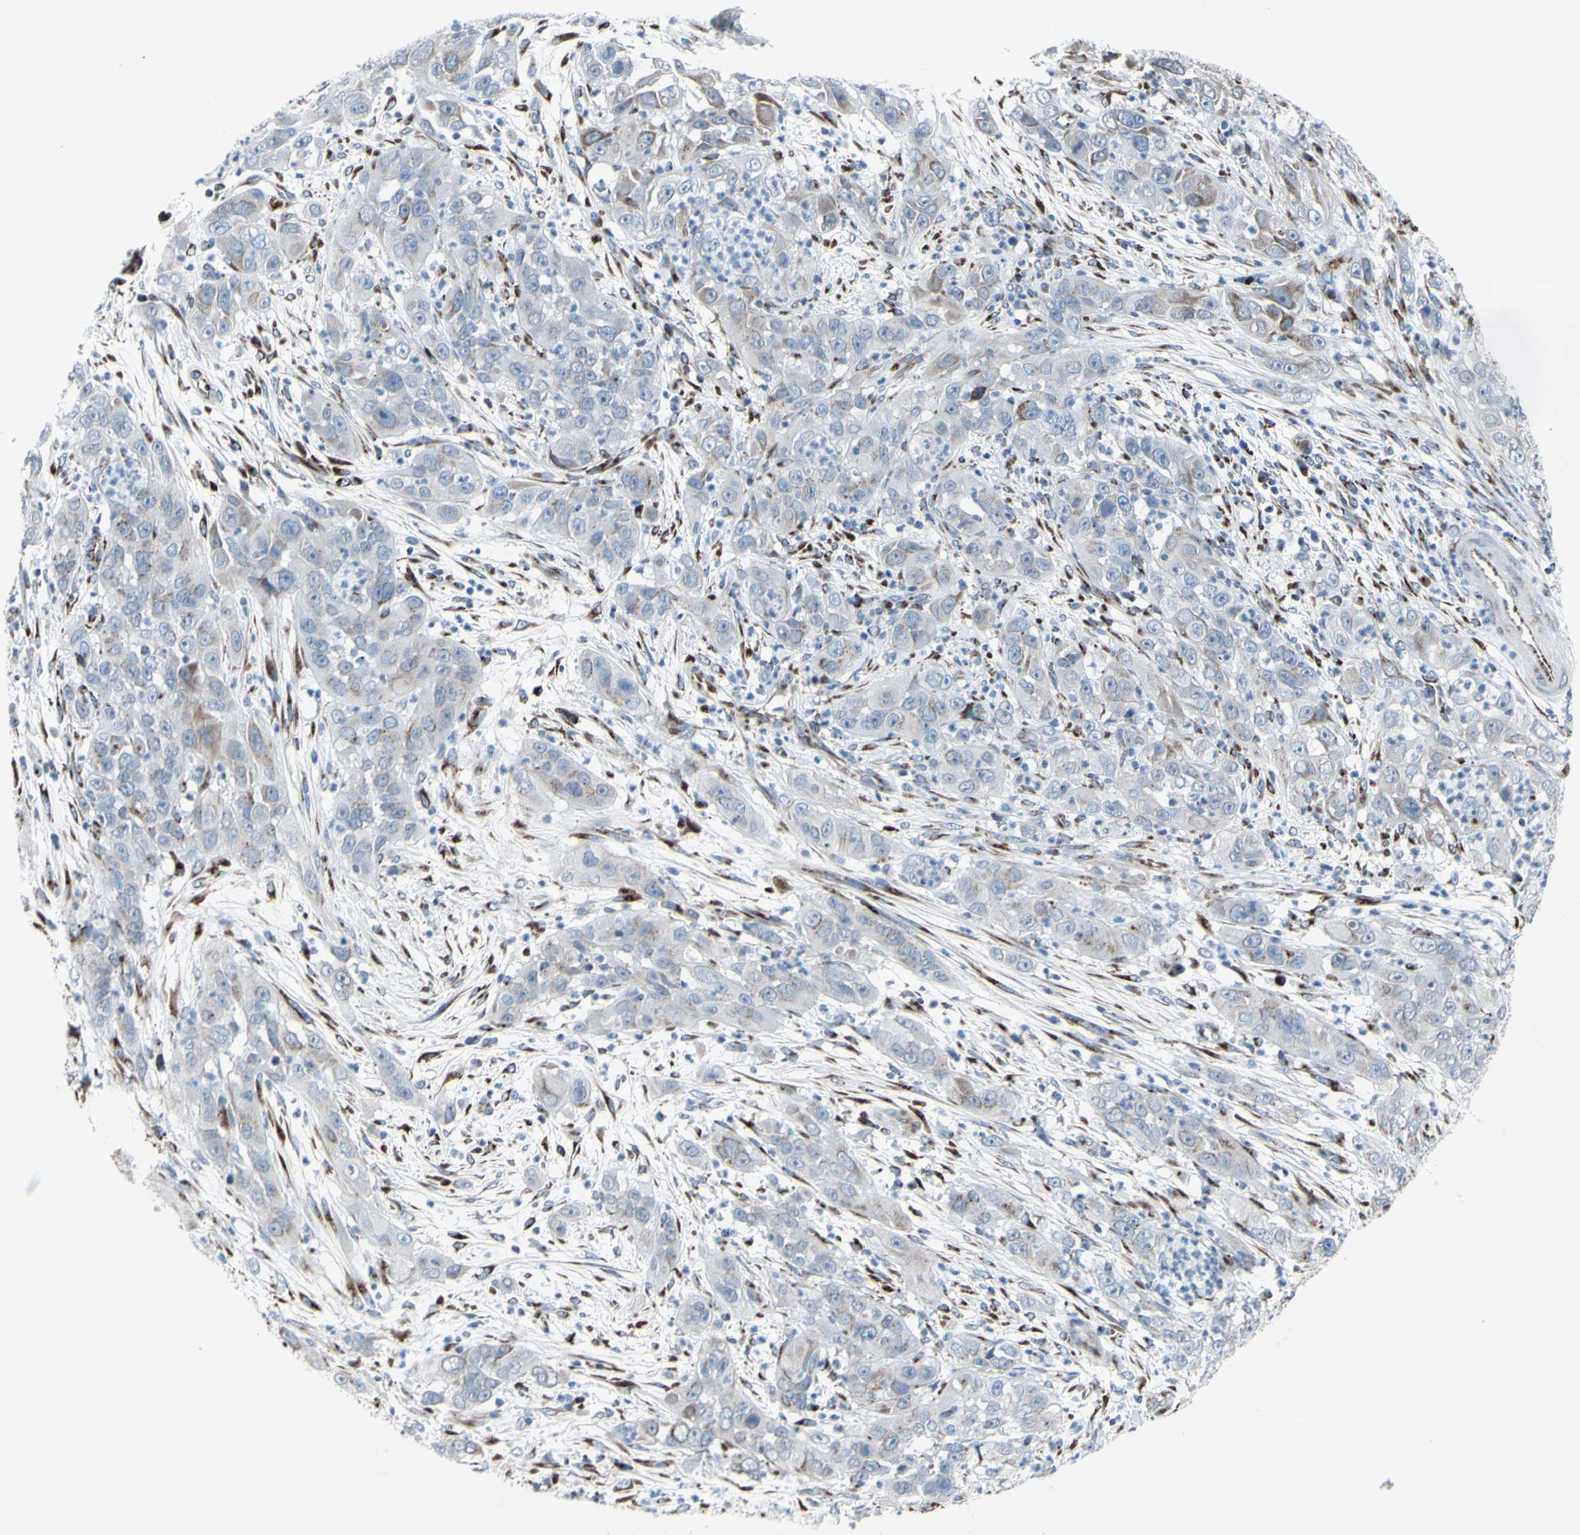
{"staining": {"intensity": "moderate", "quantity": "<25%", "location": "cytoplasmic/membranous"}, "tissue": "cervical cancer", "cell_type": "Tumor cells", "image_type": "cancer", "snomed": [{"axis": "morphology", "description": "Squamous cell carcinoma, NOS"}, {"axis": "topography", "description": "Cervix"}], "caption": "Human cervical cancer (squamous cell carcinoma) stained with a protein marker exhibits moderate staining in tumor cells.", "gene": "GLG1", "patient": {"sex": "female", "age": 32}}